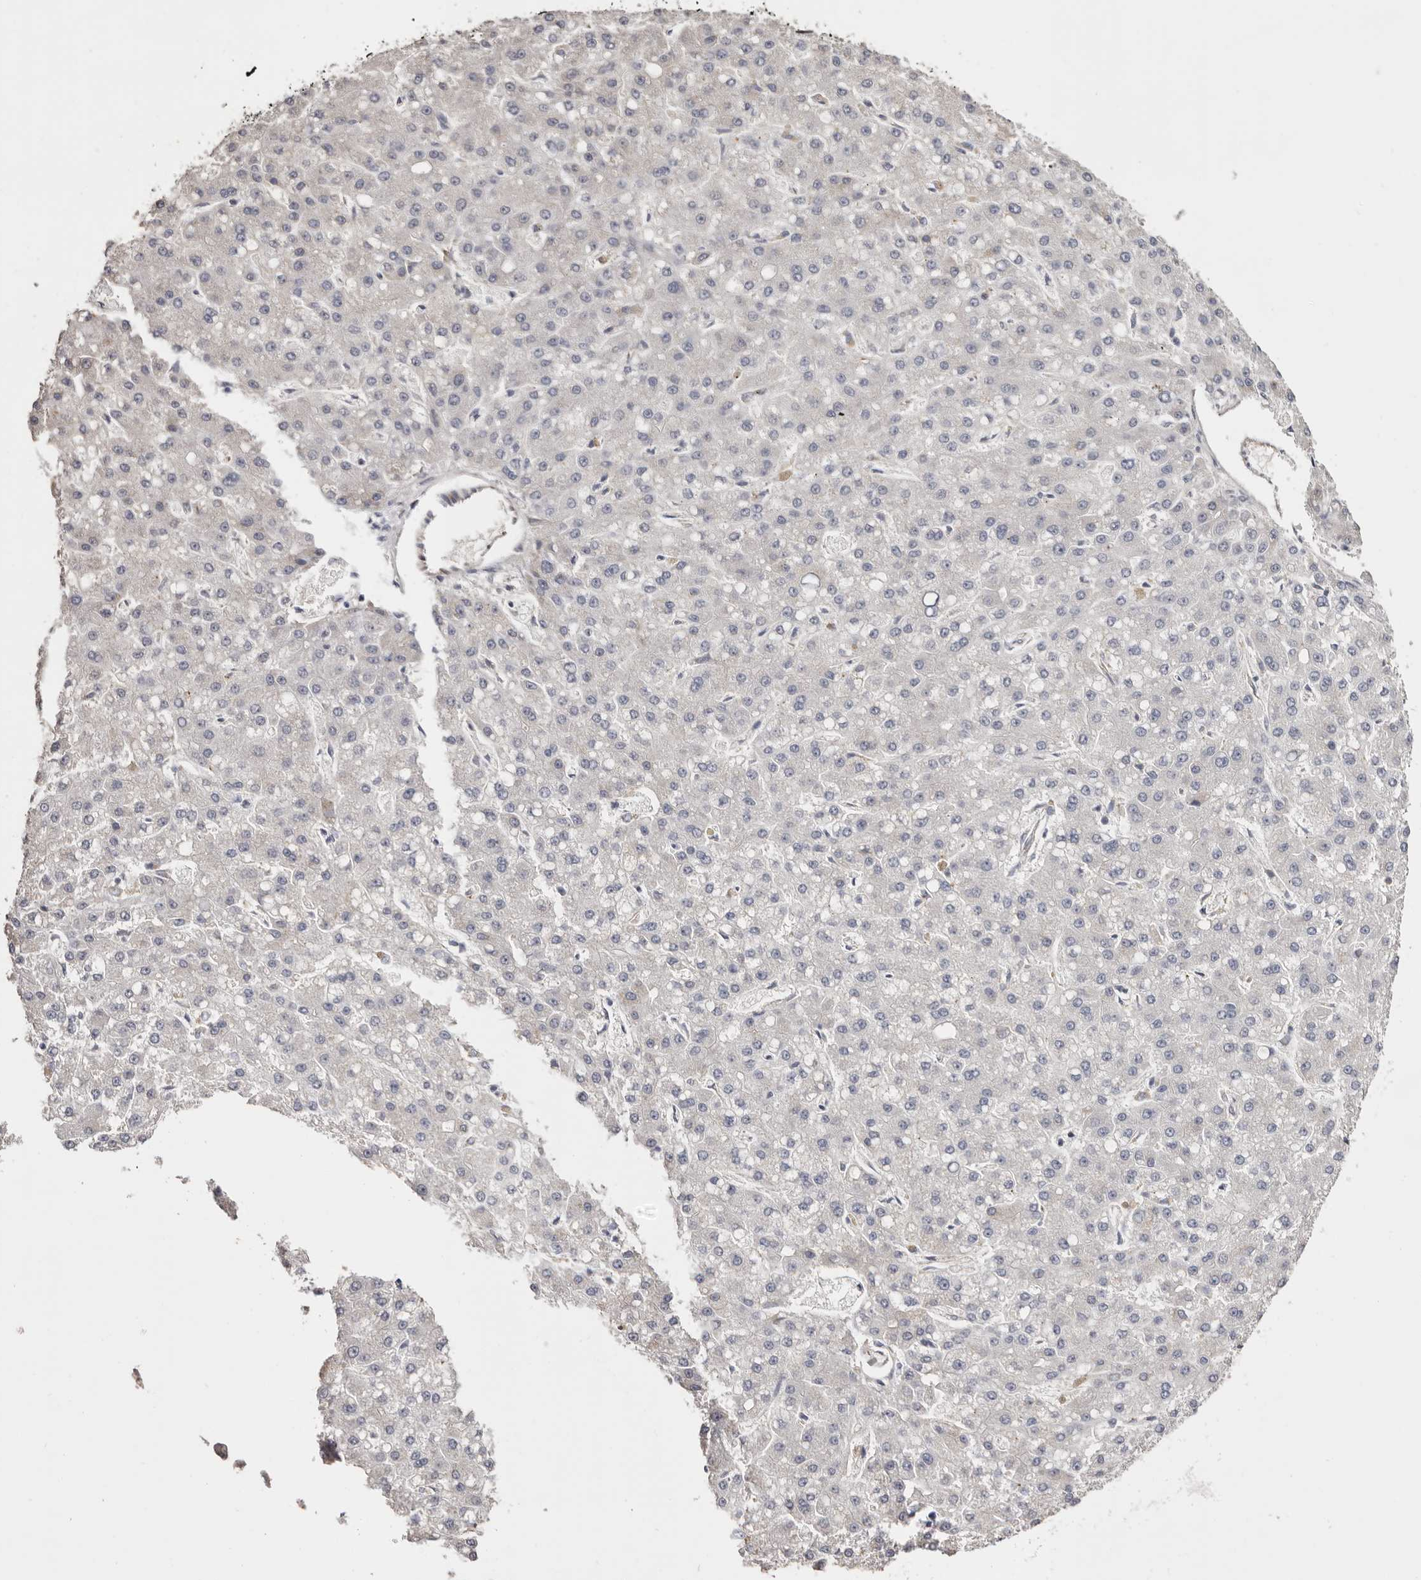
{"staining": {"intensity": "negative", "quantity": "none", "location": "none"}, "tissue": "liver cancer", "cell_type": "Tumor cells", "image_type": "cancer", "snomed": [{"axis": "morphology", "description": "Carcinoma, Hepatocellular, NOS"}, {"axis": "topography", "description": "Liver"}], "caption": "Protein analysis of liver hepatocellular carcinoma displays no significant positivity in tumor cells.", "gene": "PIGX", "patient": {"sex": "male", "age": 67}}